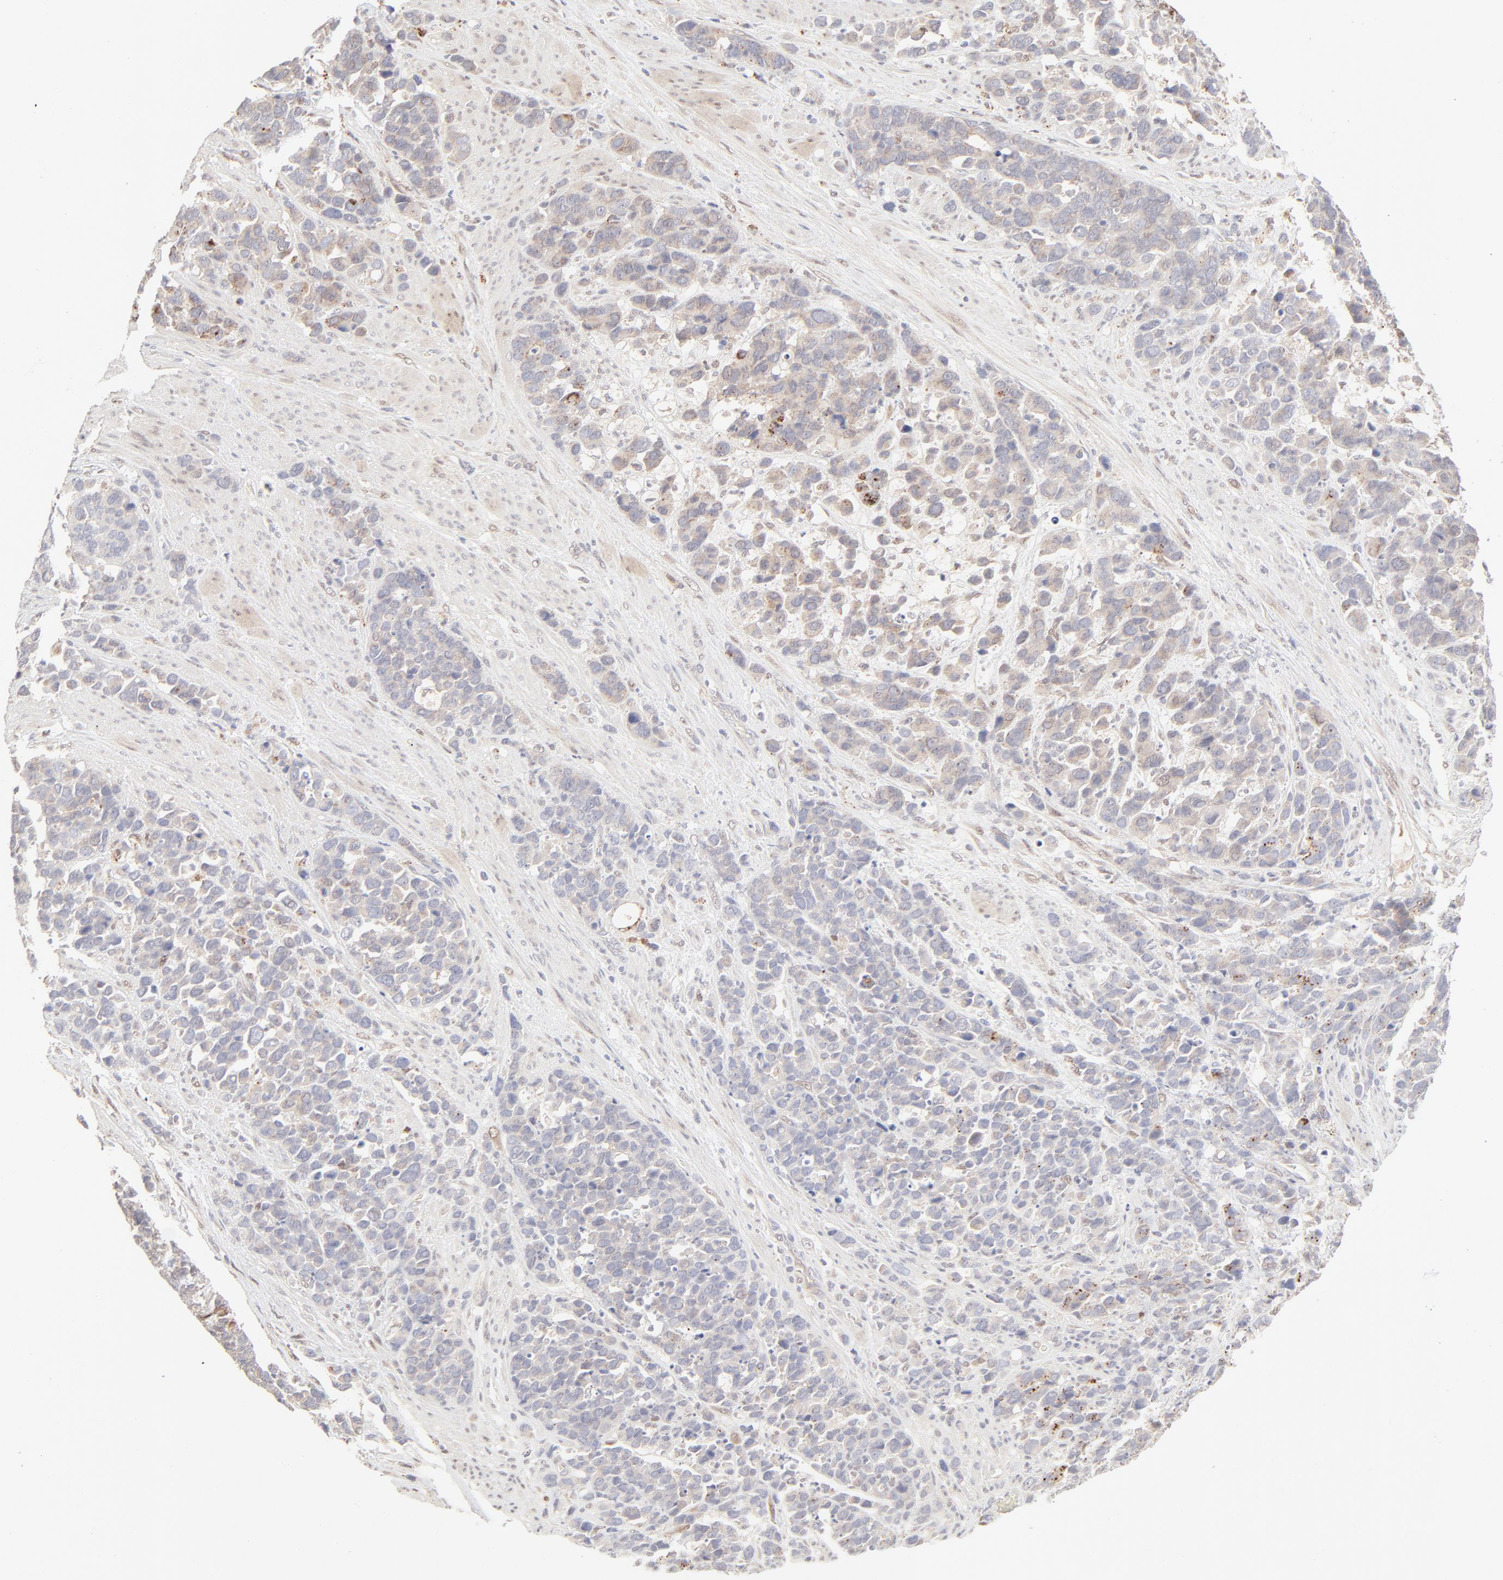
{"staining": {"intensity": "weak", "quantity": "<25%", "location": "cytoplasmic/membranous"}, "tissue": "stomach cancer", "cell_type": "Tumor cells", "image_type": "cancer", "snomed": [{"axis": "morphology", "description": "Adenocarcinoma, NOS"}, {"axis": "topography", "description": "Stomach, upper"}], "caption": "Immunohistochemistry photomicrograph of stomach cancer stained for a protein (brown), which shows no positivity in tumor cells.", "gene": "LGALS2", "patient": {"sex": "male", "age": 71}}